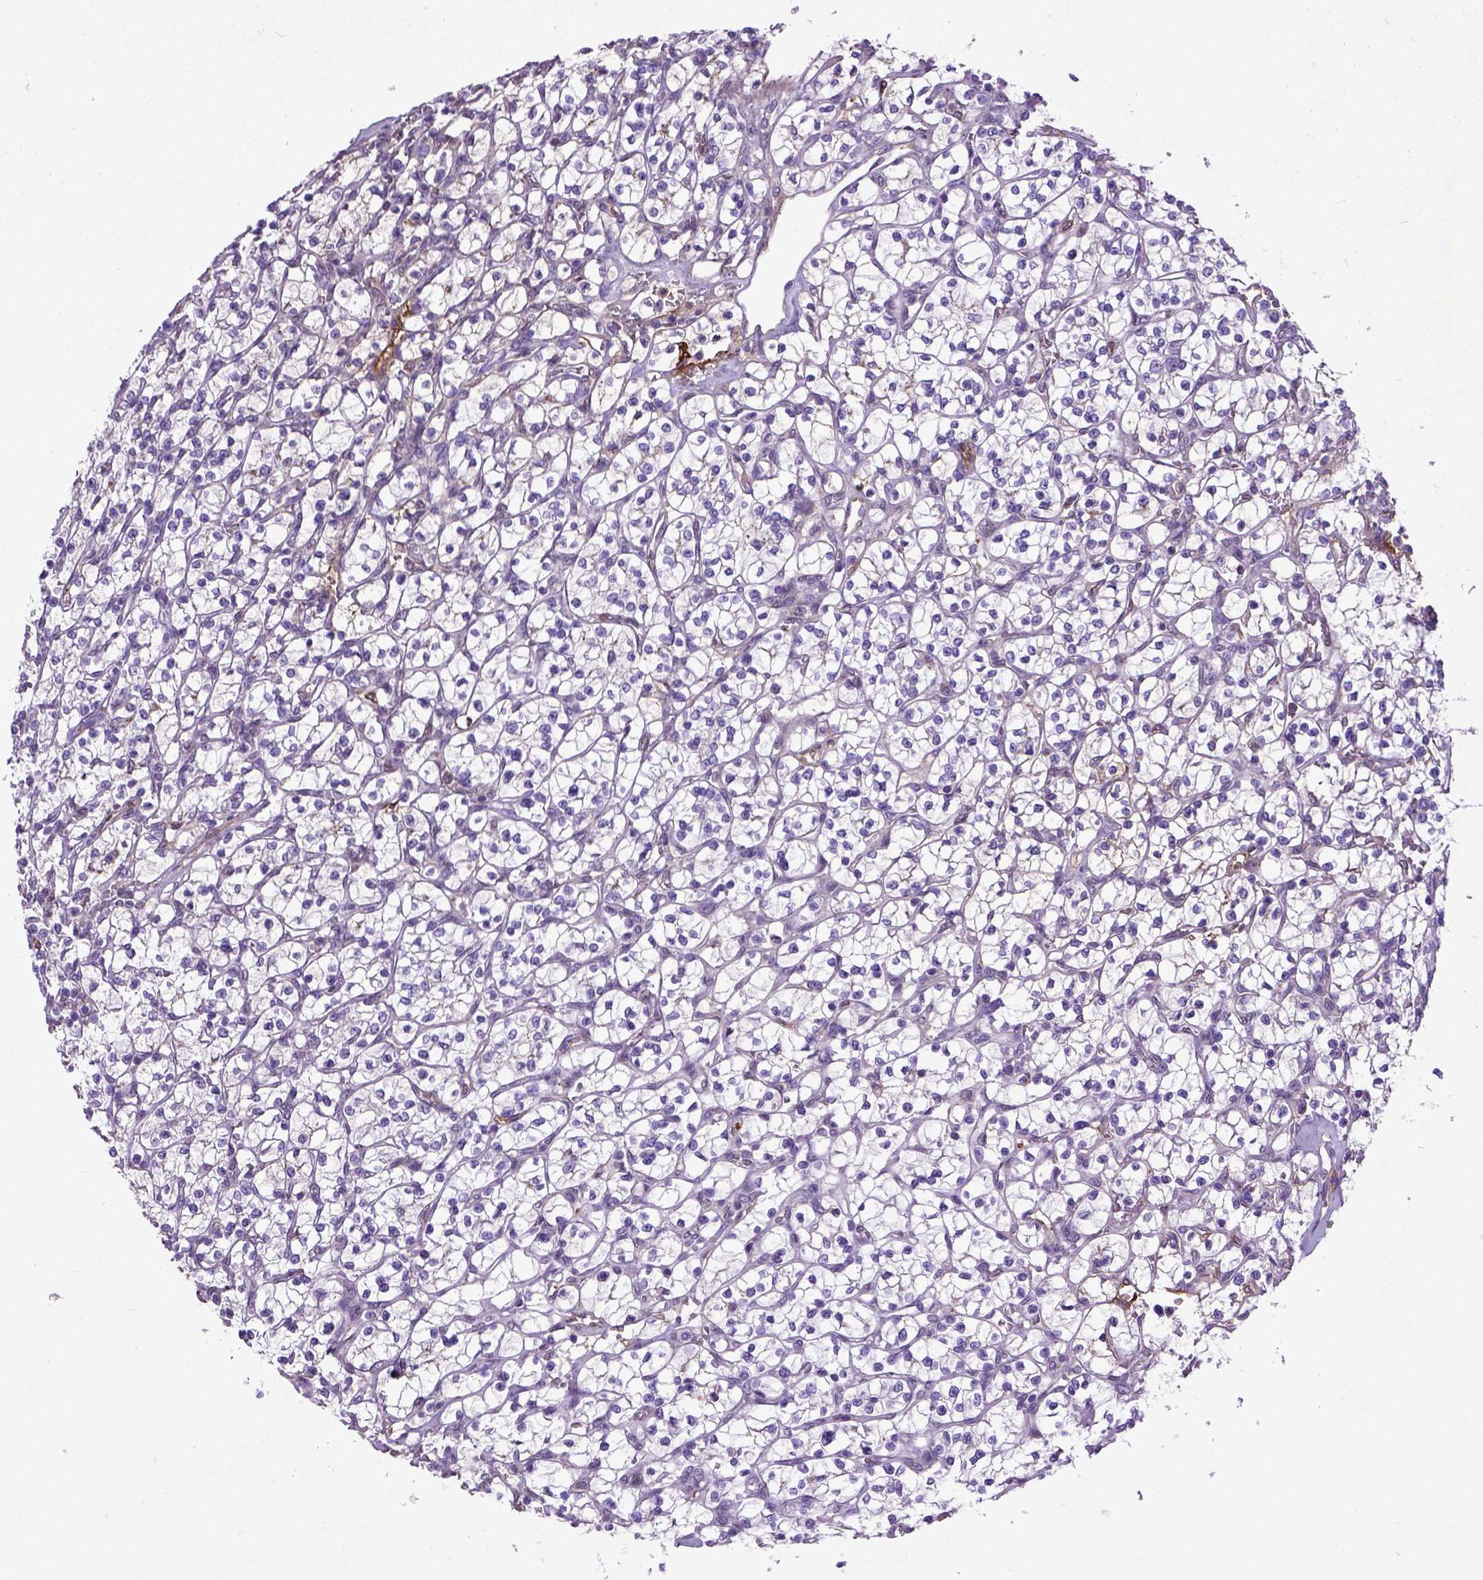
{"staining": {"intensity": "negative", "quantity": "none", "location": "none"}, "tissue": "renal cancer", "cell_type": "Tumor cells", "image_type": "cancer", "snomed": [{"axis": "morphology", "description": "Adenocarcinoma, NOS"}, {"axis": "topography", "description": "Kidney"}], "caption": "This is an immunohistochemistry image of renal cancer. There is no staining in tumor cells.", "gene": "ADAMTS8", "patient": {"sex": "female", "age": 64}}